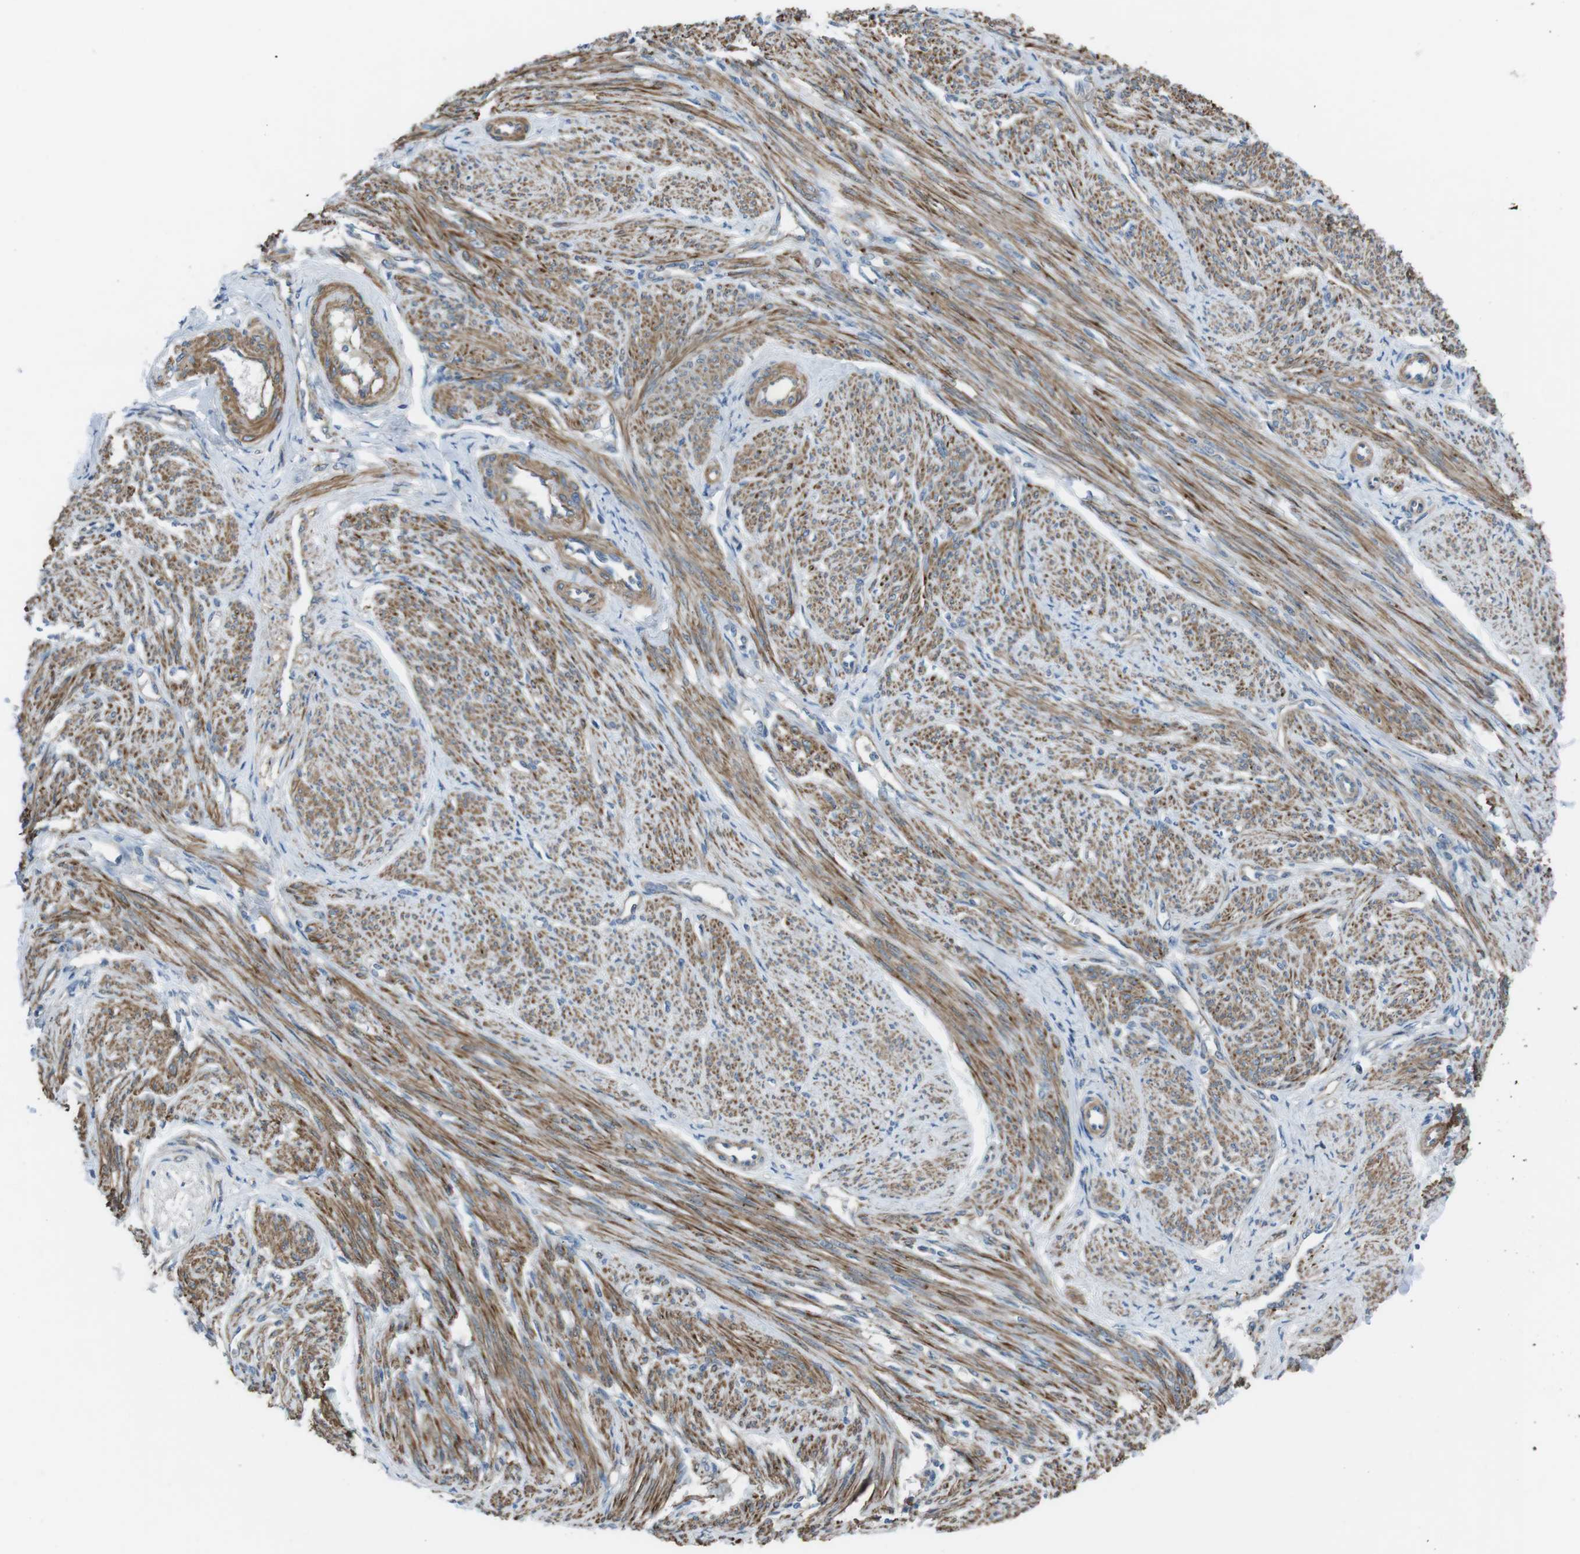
{"staining": {"intensity": "moderate", "quantity": ">75%", "location": "cytoplasmic/membranous"}, "tissue": "smooth muscle", "cell_type": "Smooth muscle cells", "image_type": "normal", "snomed": [{"axis": "morphology", "description": "Normal tissue, NOS"}, {"axis": "topography", "description": "Smooth muscle"}], "caption": "Immunohistochemical staining of benign human smooth muscle exhibits medium levels of moderate cytoplasmic/membranous staining in about >75% of smooth muscle cells. (Brightfield microscopy of DAB IHC at high magnification).", "gene": "FAM174B", "patient": {"sex": "female", "age": 65}}